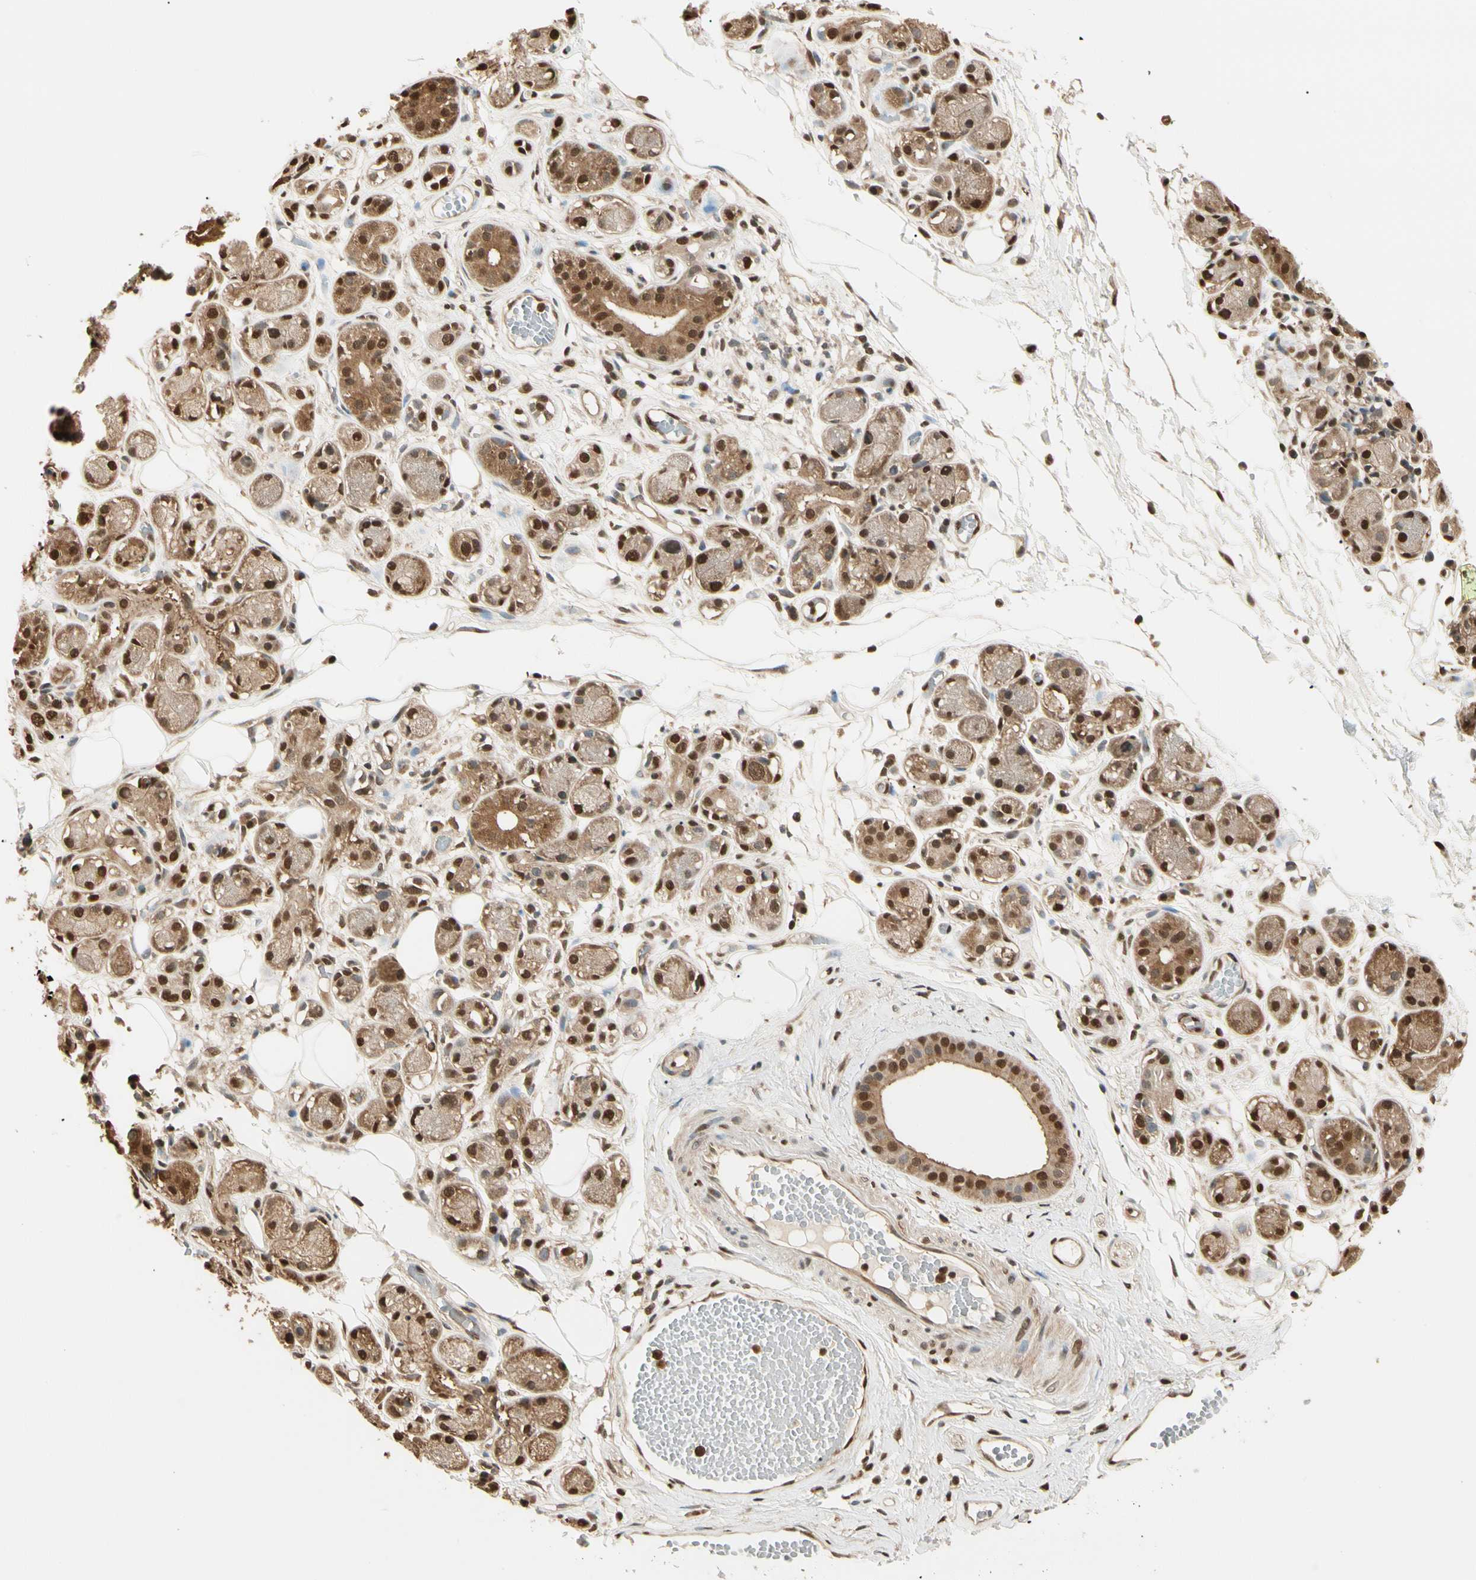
{"staining": {"intensity": "moderate", "quantity": ">75%", "location": "cytoplasmic/membranous,nuclear"}, "tissue": "adipose tissue", "cell_type": "Adipocytes", "image_type": "normal", "snomed": [{"axis": "morphology", "description": "Normal tissue, NOS"}, {"axis": "morphology", "description": "Inflammation, NOS"}, {"axis": "topography", "description": "Vascular tissue"}, {"axis": "topography", "description": "Salivary gland"}], "caption": "Brown immunohistochemical staining in normal adipose tissue displays moderate cytoplasmic/membranous,nuclear staining in approximately >75% of adipocytes.", "gene": "PNCK", "patient": {"sex": "female", "age": 75}}